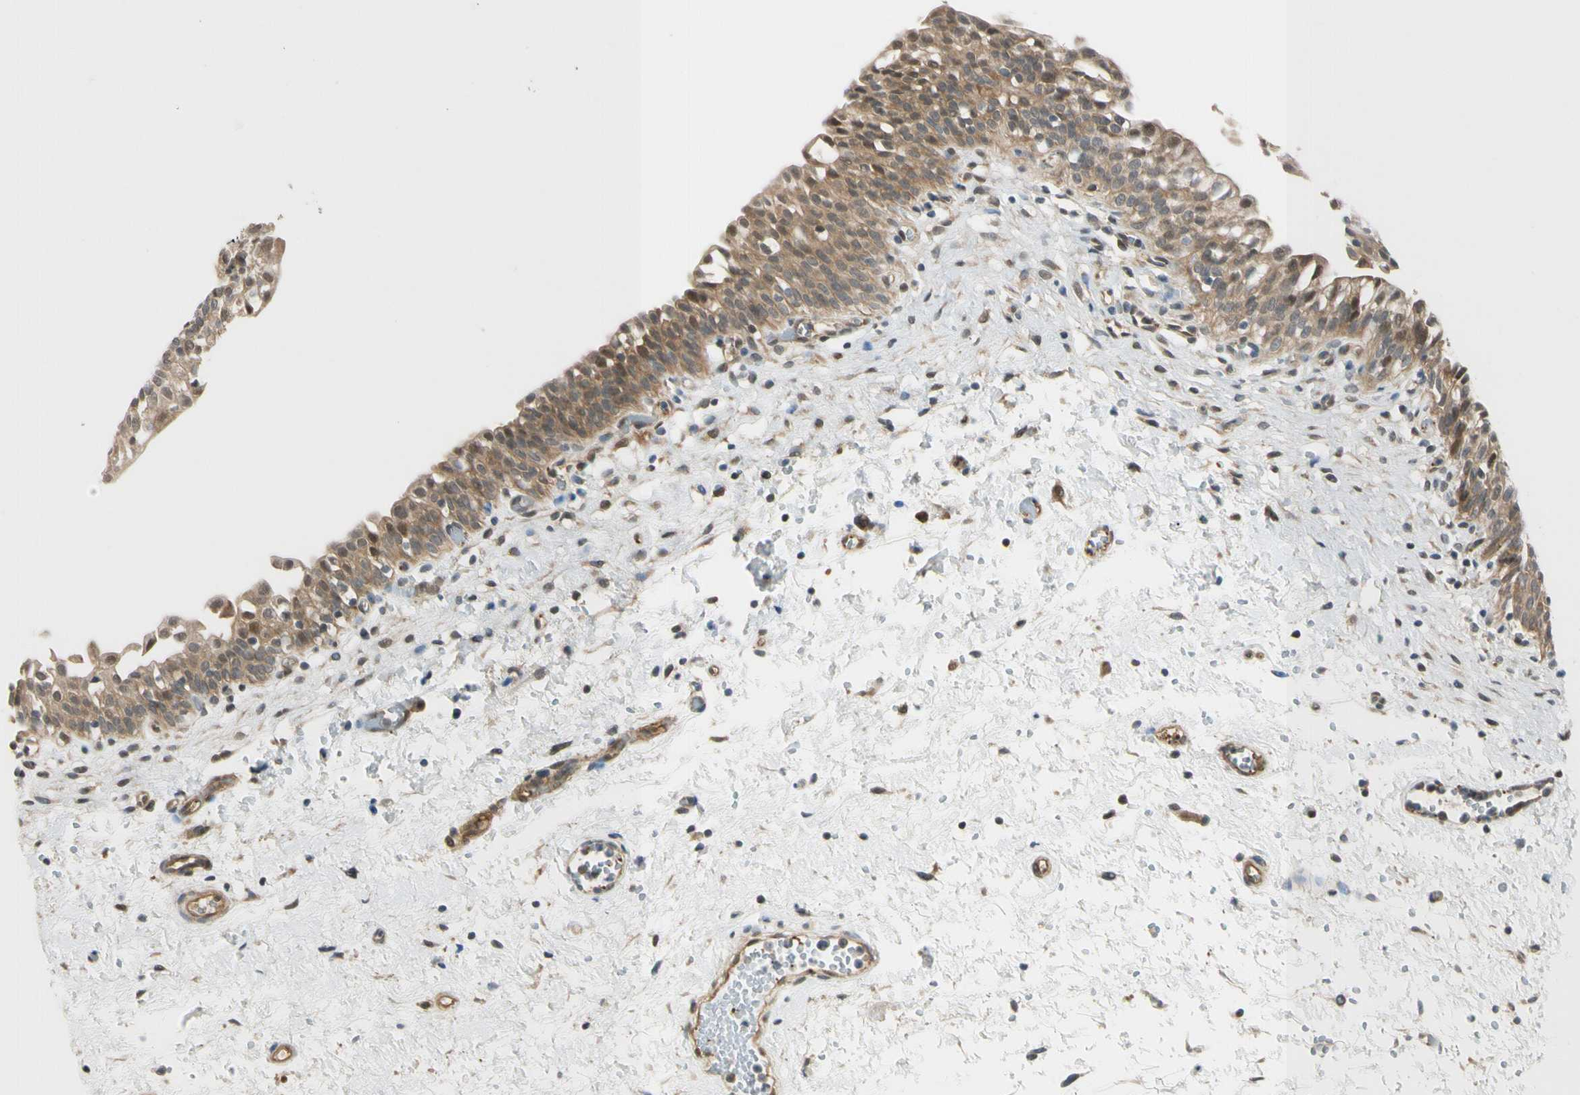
{"staining": {"intensity": "moderate", "quantity": ">75%", "location": "cytoplasmic/membranous"}, "tissue": "urinary bladder", "cell_type": "Urothelial cells", "image_type": "normal", "snomed": [{"axis": "morphology", "description": "Normal tissue, NOS"}, {"axis": "topography", "description": "Urinary bladder"}], "caption": "This micrograph shows IHC staining of unremarkable urinary bladder, with medium moderate cytoplasmic/membranous expression in approximately >75% of urothelial cells.", "gene": "RASGRF1", "patient": {"sex": "male", "age": 55}}